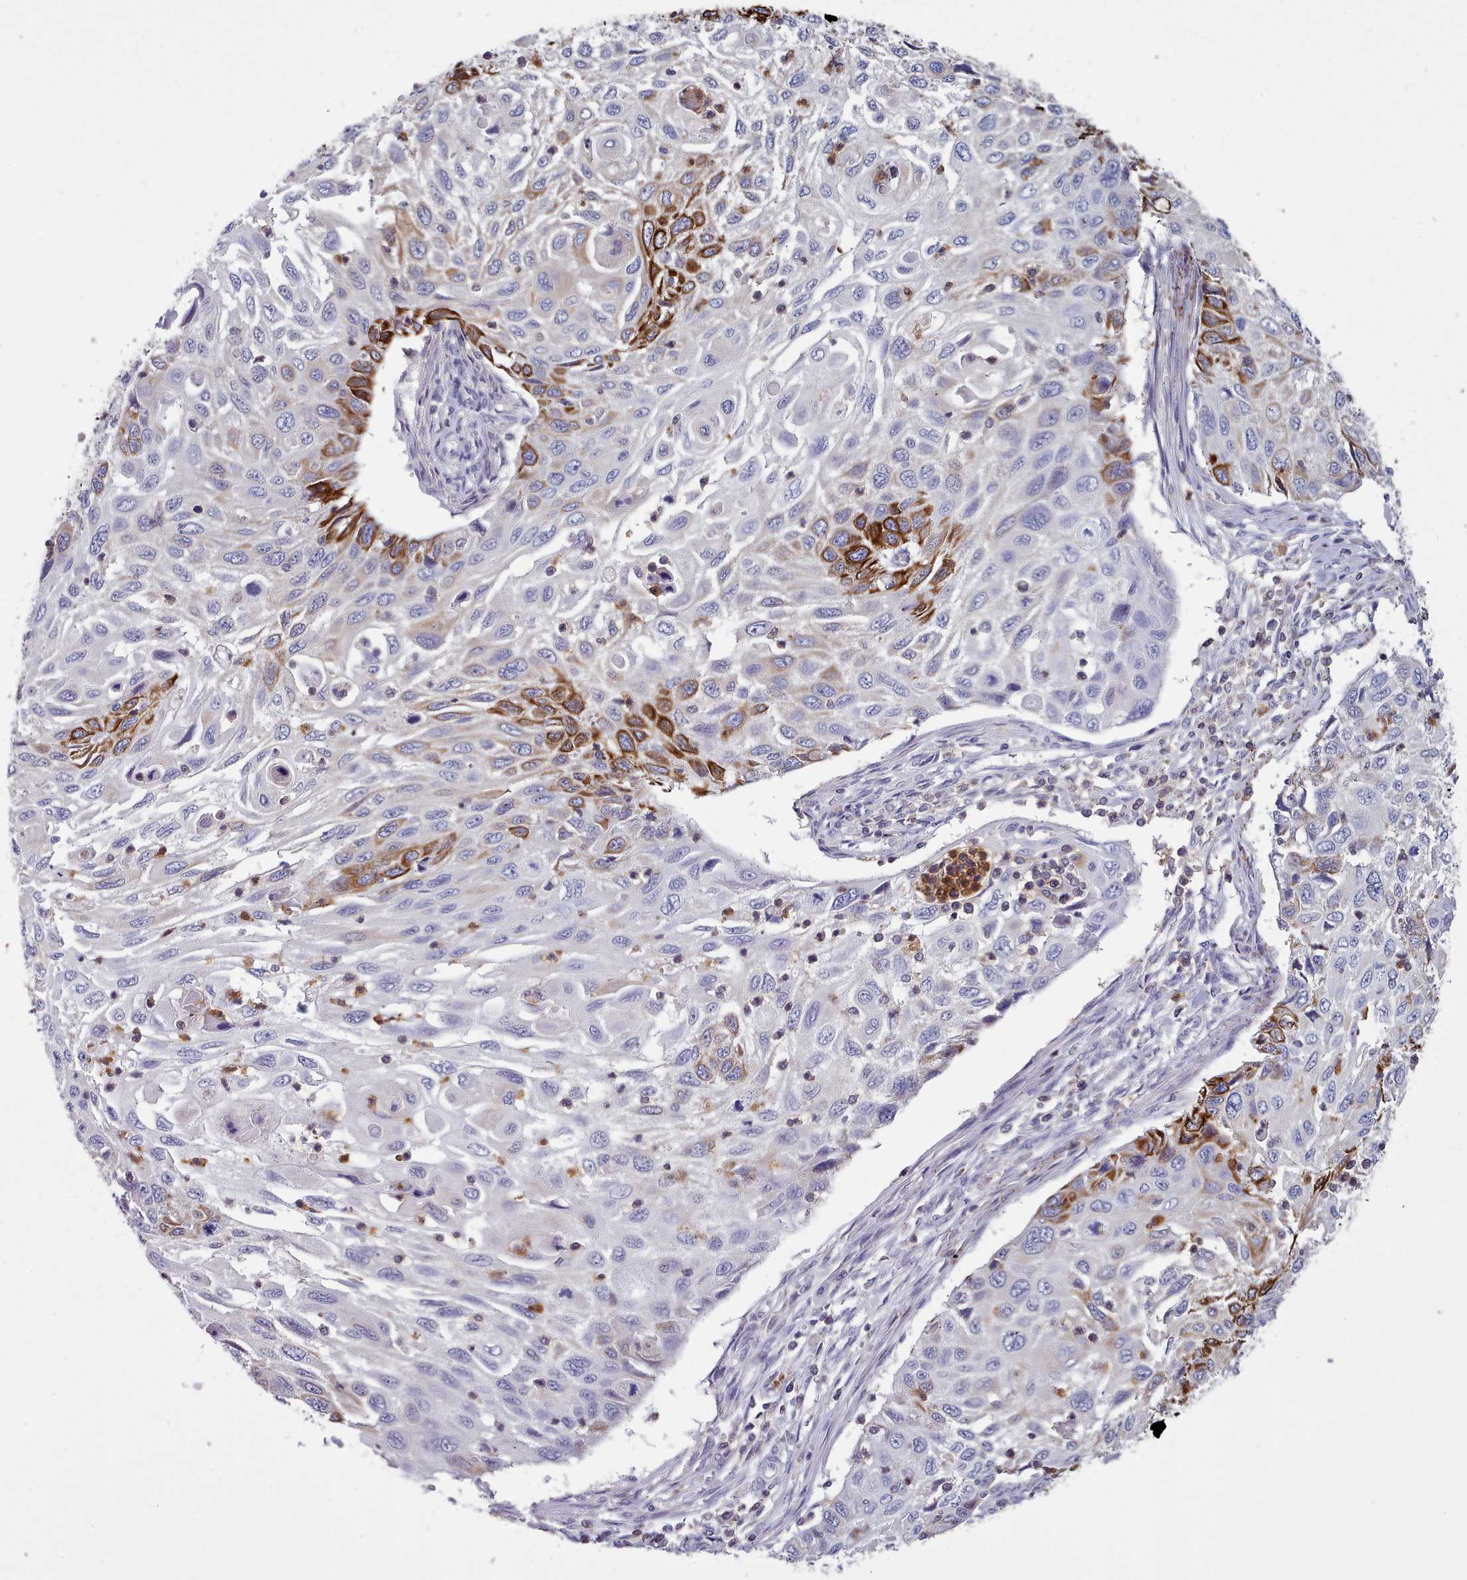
{"staining": {"intensity": "strong", "quantity": "25%-75%", "location": "cytoplasmic/membranous"}, "tissue": "cervical cancer", "cell_type": "Tumor cells", "image_type": "cancer", "snomed": [{"axis": "morphology", "description": "Squamous cell carcinoma, NOS"}, {"axis": "topography", "description": "Cervix"}], "caption": "Immunohistochemical staining of human cervical cancer (squamous cell carcinoma) exhibits high levels of strong cytoplasmic/membranous protein positivity in about 25%-75% of tumor cells.", "gene": "RAC2", "patient": {"sex": "female", "age": 70}}